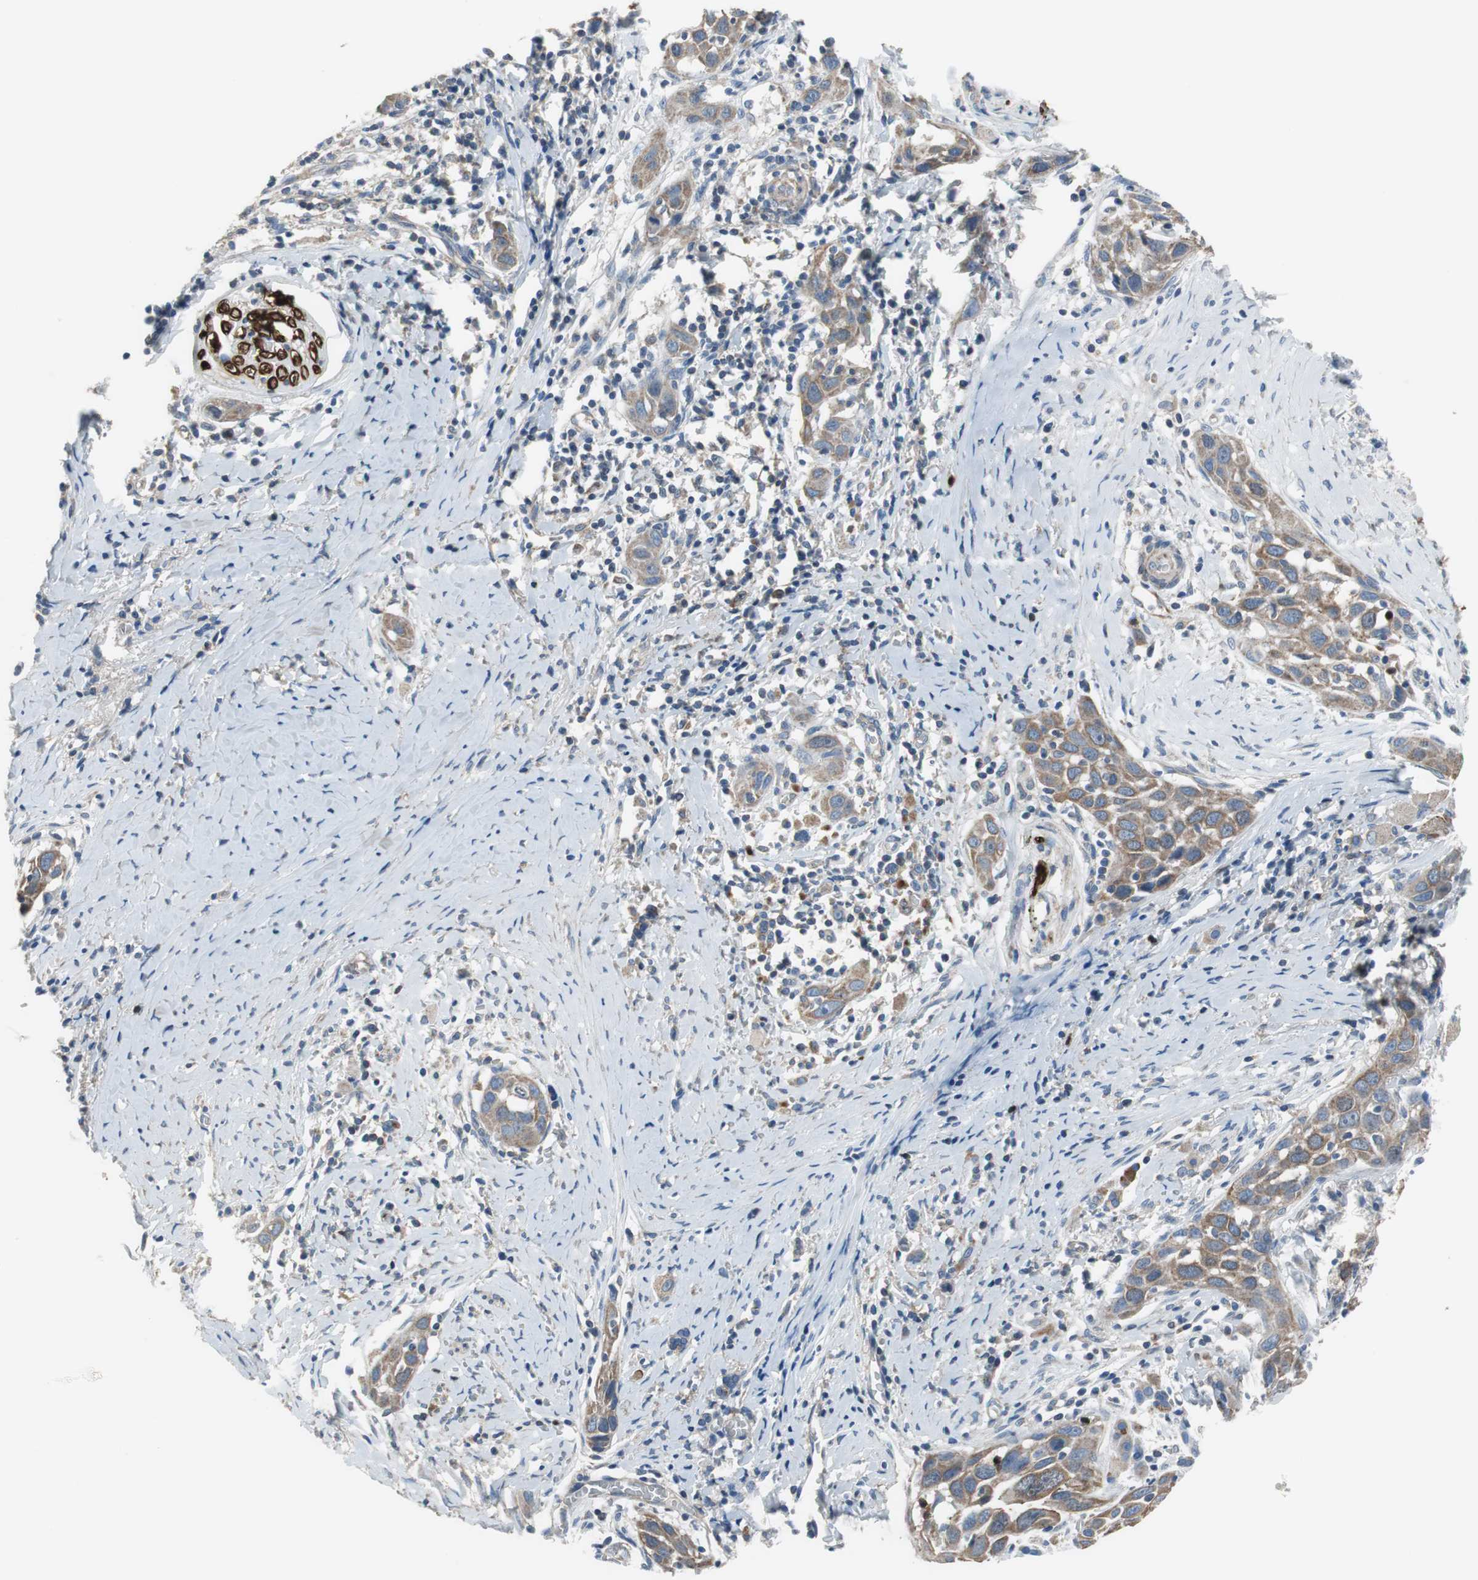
{"staining": {"intensity": "moderate", "quantity": ">75%", "location": "cytoplasmic/membranous"}, "tissue": "head and neck cancer", "cell_type": "Tumor cells", "image_type": "cancer", "snomed": [{"axis": "morphology", "description": "Normal tissue, NOS"}, {"axis": "morphology", "description": "Squamous cell carcinoma, NOS"}, {"axis": "topography", "description": "Oral tissue"}, {"axis": "topography", "description": "Head-Neck"}], "caption": "There is medium levels of moderate cytoplasmic/membranous positivity in tumor cells of head and neck squamous cell carcinoma, as demonstrated by immunohistochemical staining (brown color).", "gene": "PI4KB", "patient": {"sex": "female", "age": 50}}